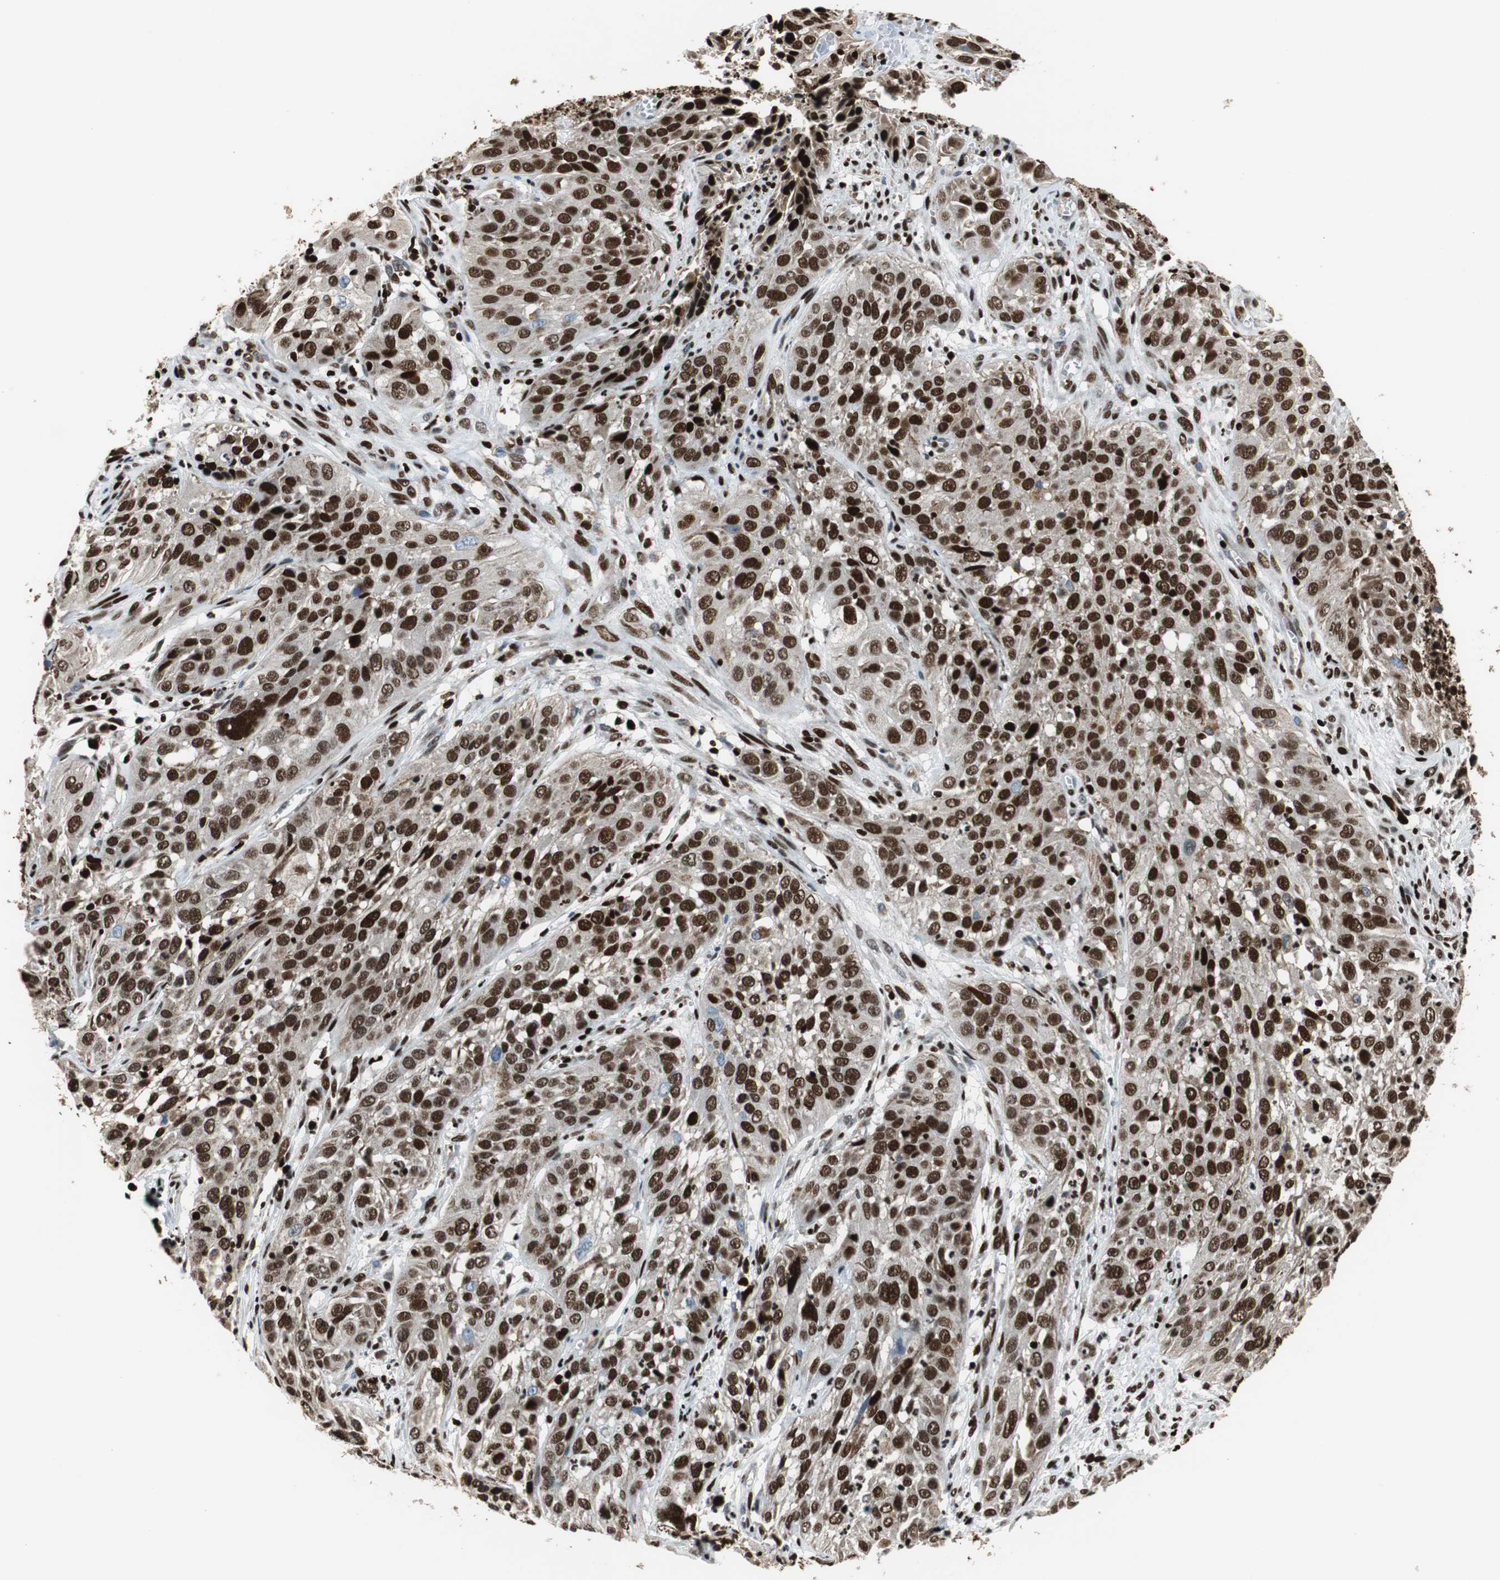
{"staining": {"intensity": "strong", "quantity": ">75%", "location": "nuclear"}, "tissue": "cervical cancer", "cell_type": "Tumor cells", "image_type": "cancer", "snomed": [{"axis": "morphology", "description": "Squamous cell carcinoma, NOS"}, {"axis": "topography", "description": "Cervix"}], "caption": "A photomicrograph showing strong nuclear staining in about >75% of tumor cells in cervical cancer, as visualized by brown immunohistochemical staining.", "gene": "HDAC1", "patient": {"sex": "female", "age": 32}}